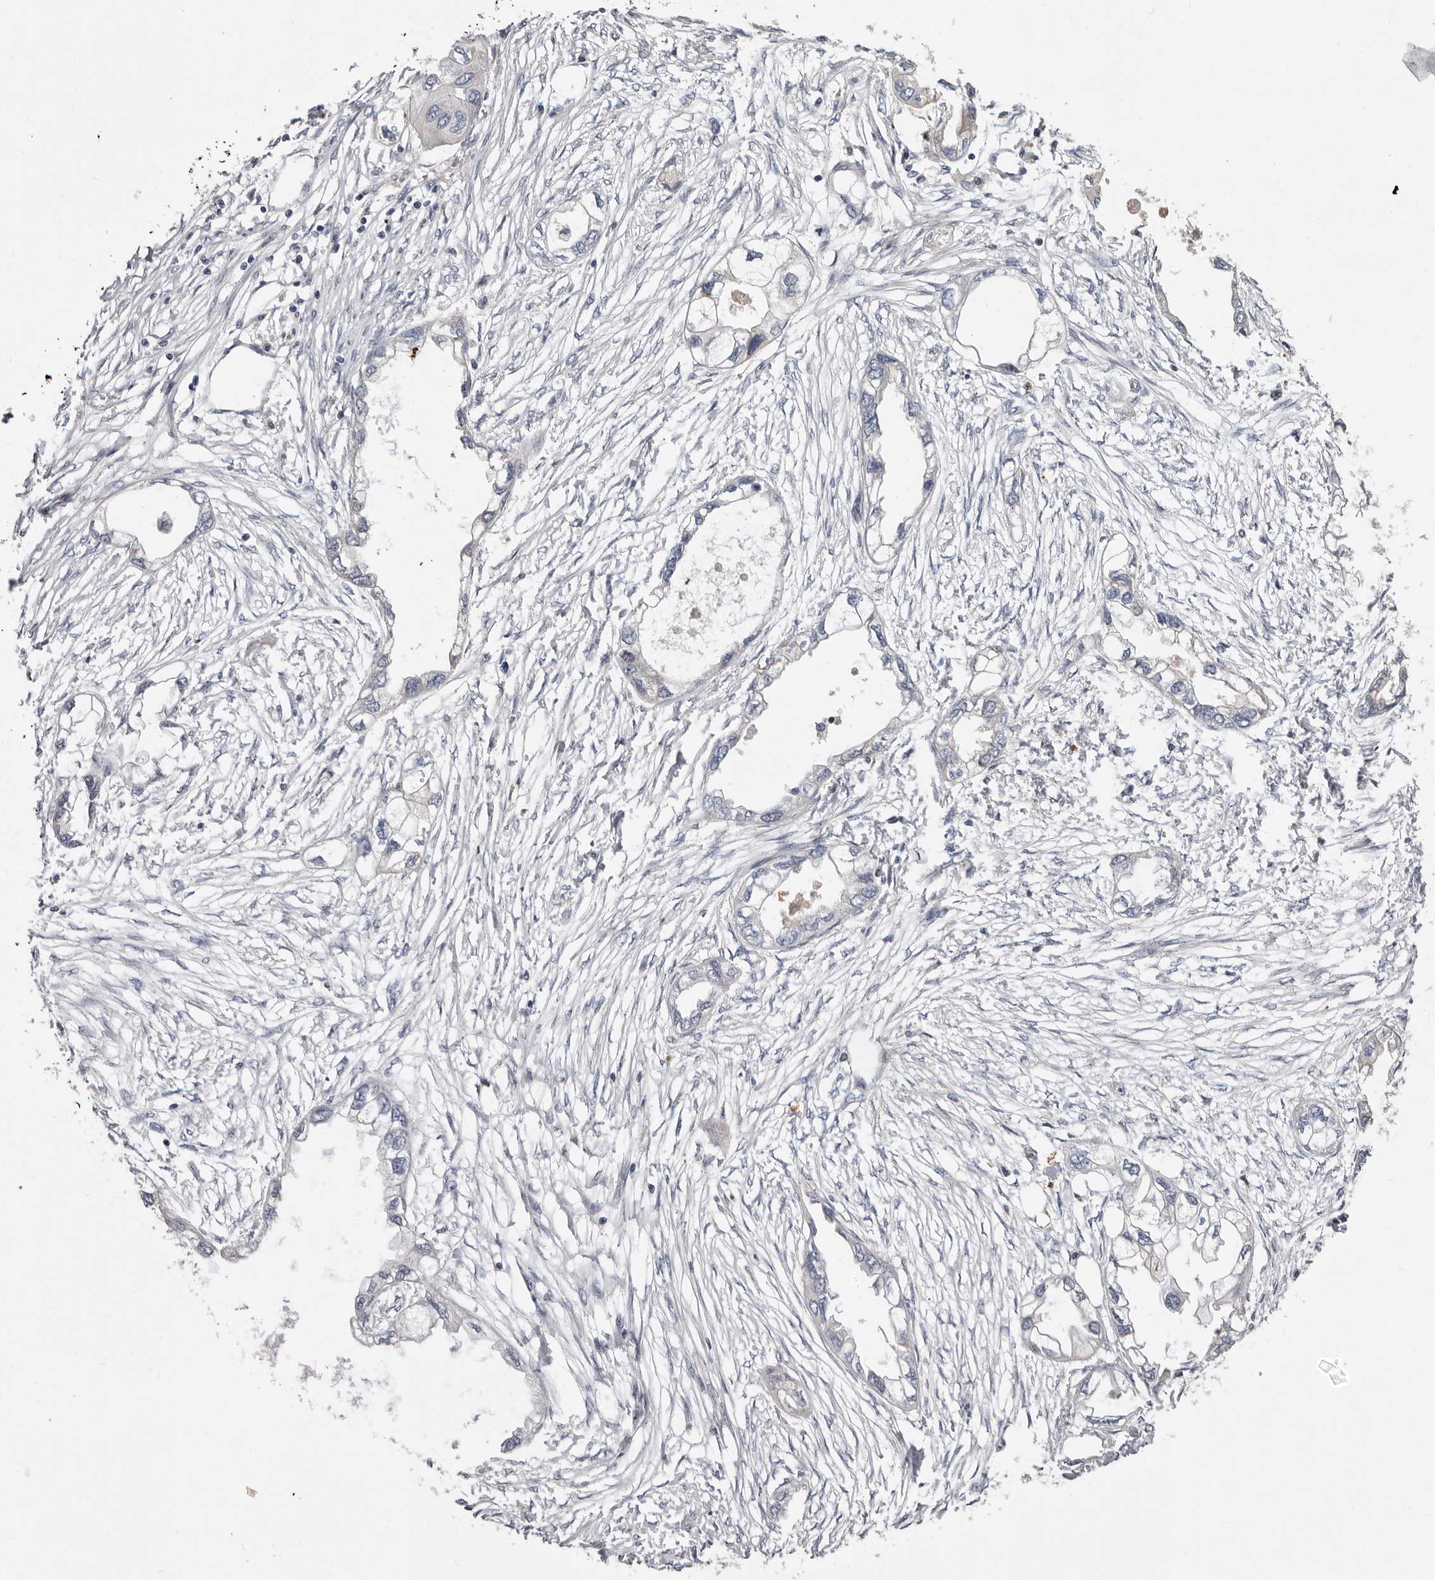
{"staining": {"intensity": "negative", "quantity": "none", "location": "none"}, "tissue": "endometrial cancer", "cell_type": "Tumor cells", "image_type": "cancer", "snomed": [{"axis": "morphology", "description": "Adenocarcinoma, NOS"}, {"axis": "morphology", "description": "Adenocarcinoma, metastatic, NOS"}, {"axis": "topography", "description": "Adipose tissue"}, {"axis": "topography", "description": "Endometrium"}], "caption": "DAB (3,3'-diaminobenzidine) immunohistochemical staining of human endometrial cancer (adenocarcinoma) displays no significant positivity in tumor cells.", "gene": "ASIC5", "patient": {"sex": "female", "age": 67}}